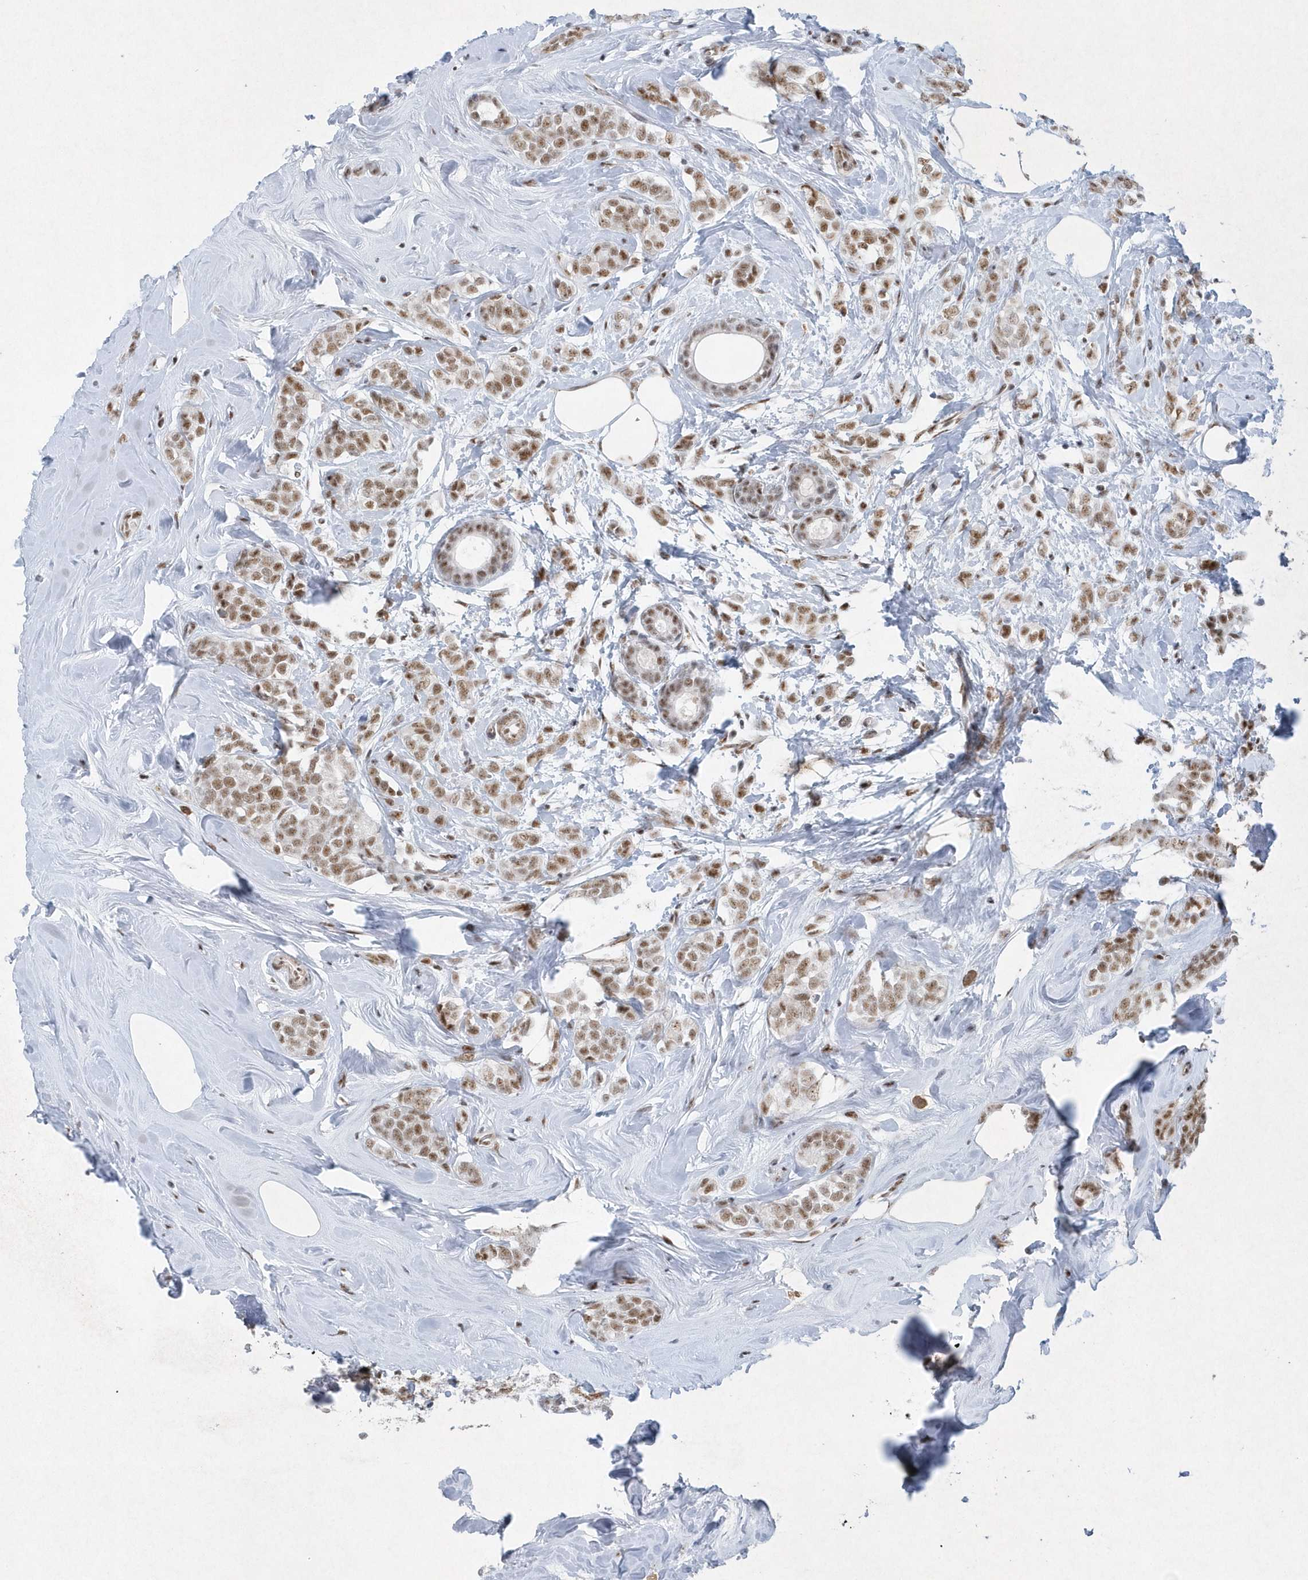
{"staining": {"intensity": "moderate", "quantity": ">75%", "location": "nuclear"}, "tissue": "breast cancer", "cell_type": "Tumor cells", "image_type": "cancer", "snomed": [{"axis": "morphology", "description": "Lobular carcinoma"}, {"axis": "topography", "description": "Breast"}], "caption": "Breast cancer (lobular carcinoma) tissue reveals moderate nuclear positivity in about >75% of tumor cells Nuclei are stained in blue.", "gene": "DCLRE1A", "patient": {"sex": "female", "age": 47}}